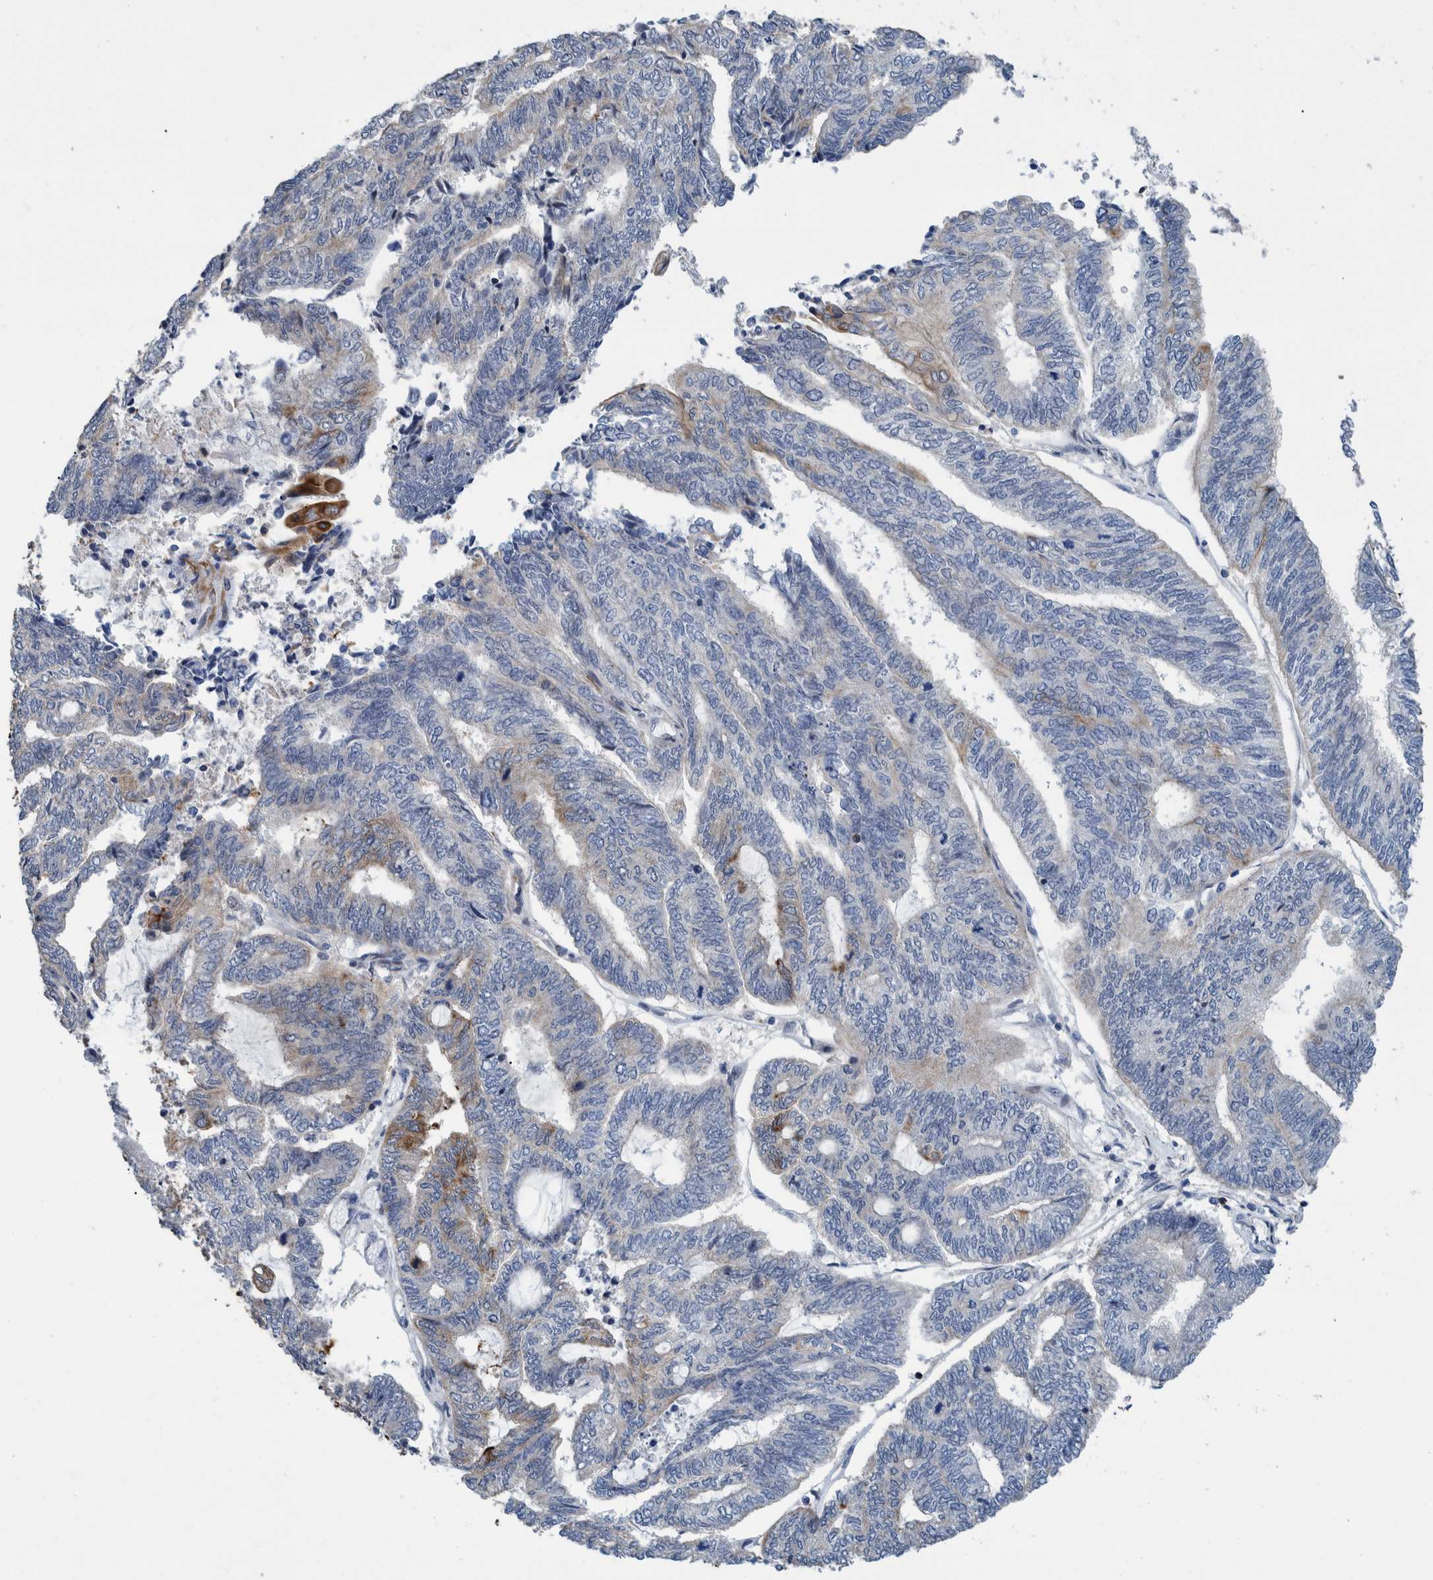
{"staining": {"intensity": "negative", "quantity": "none", "location": "none"}, "tissue": "endometrial cancer", "cell_type": "Tumor cells", "image_type": "cancer", "snomed": [{"axis": "morphology", "description": "Adenocarcinoma, NOS"}, {"axis": "topography", "description": "Uterus"}, {"axis": "topography", "description": "Endometrium"}], "caption": "This photomicrograph is of endometrial adenocarcinoma stained with immunohistochemistry (IHC) to label a protein in brown with the nuclei are counter-stained blue. There is no expression in tumor cells.", "gene": "MKS1", "patient": {"sex": "female", "age": 70}}